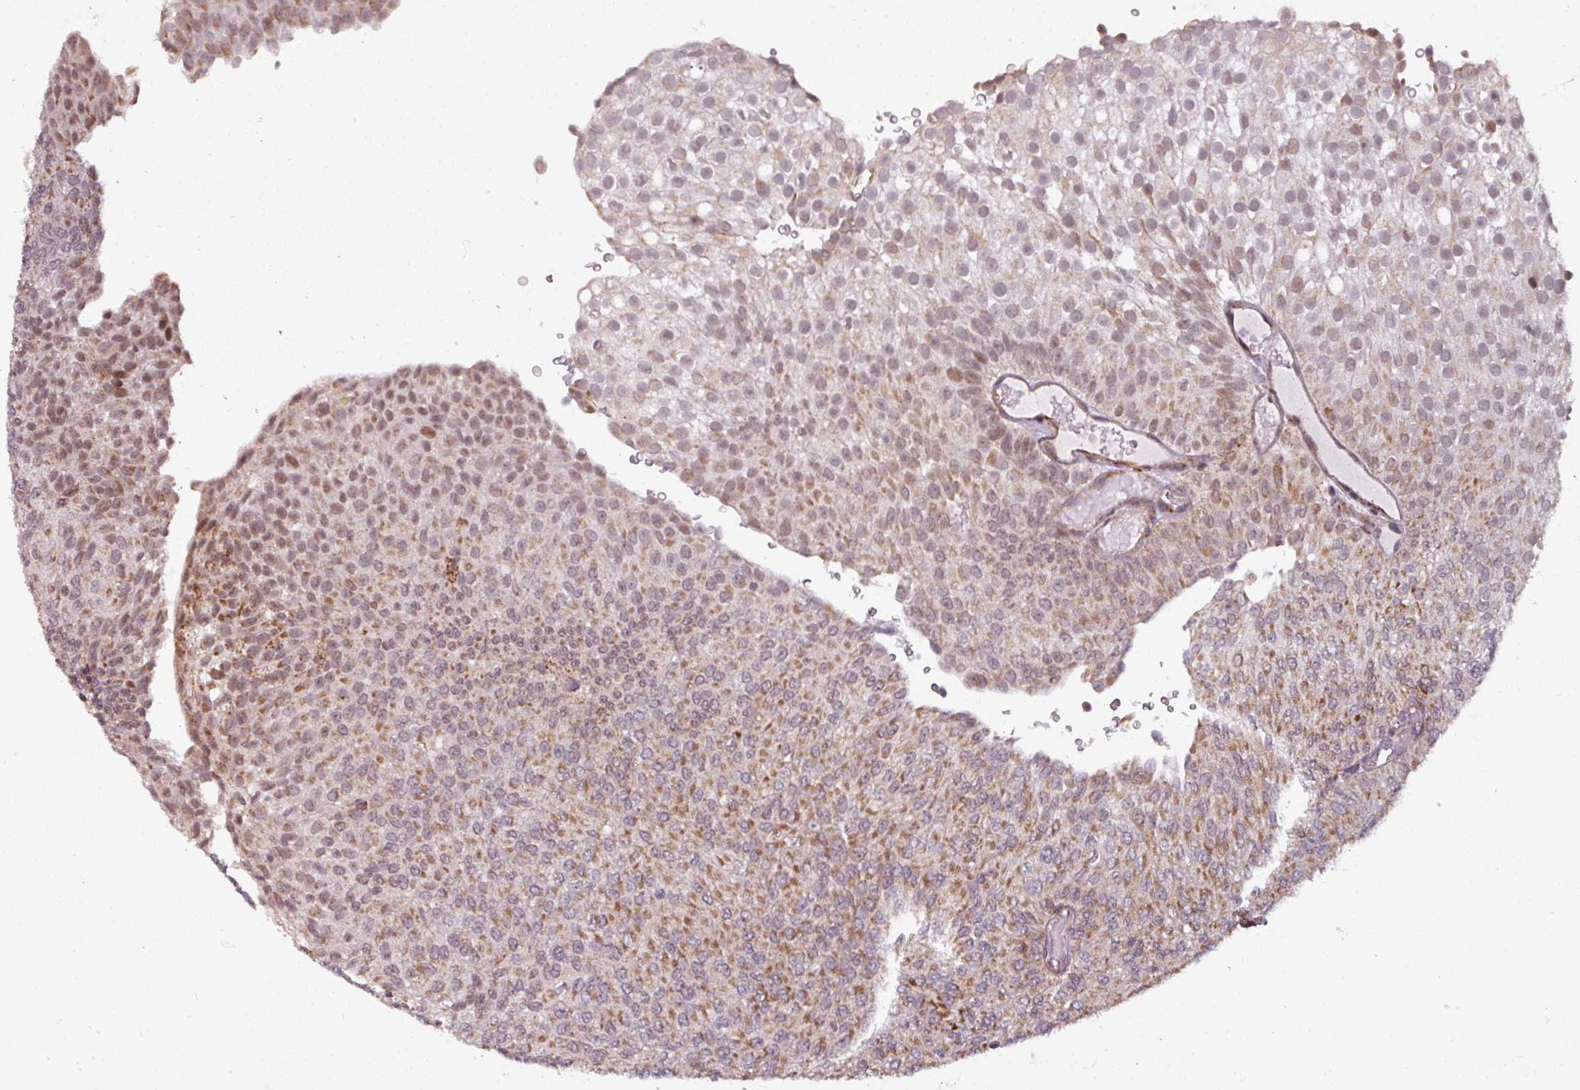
{"staining": {"intensity": "moderate", "quantity": "25%-75%", "location": "cytoplasmic/membranous"}, "tissue": "urothelial cancer", "cell_type": "Tumor cells", "image_type": "cancer", "snomed": [{"axis": "morphology", "description": "Urothelial carcinoma, Low grade"}, {"axis": "topography", "description": "Urinary bladder"}], "caption": "Immunohistochemistry (DAB) staining of urothelial cancer reveals moderate cytoplasmic/membranous protein expression in about 25%-75% of tumor cells.", "gene": "MAGT1", "patient": {"sex": "male", "age": 78}}